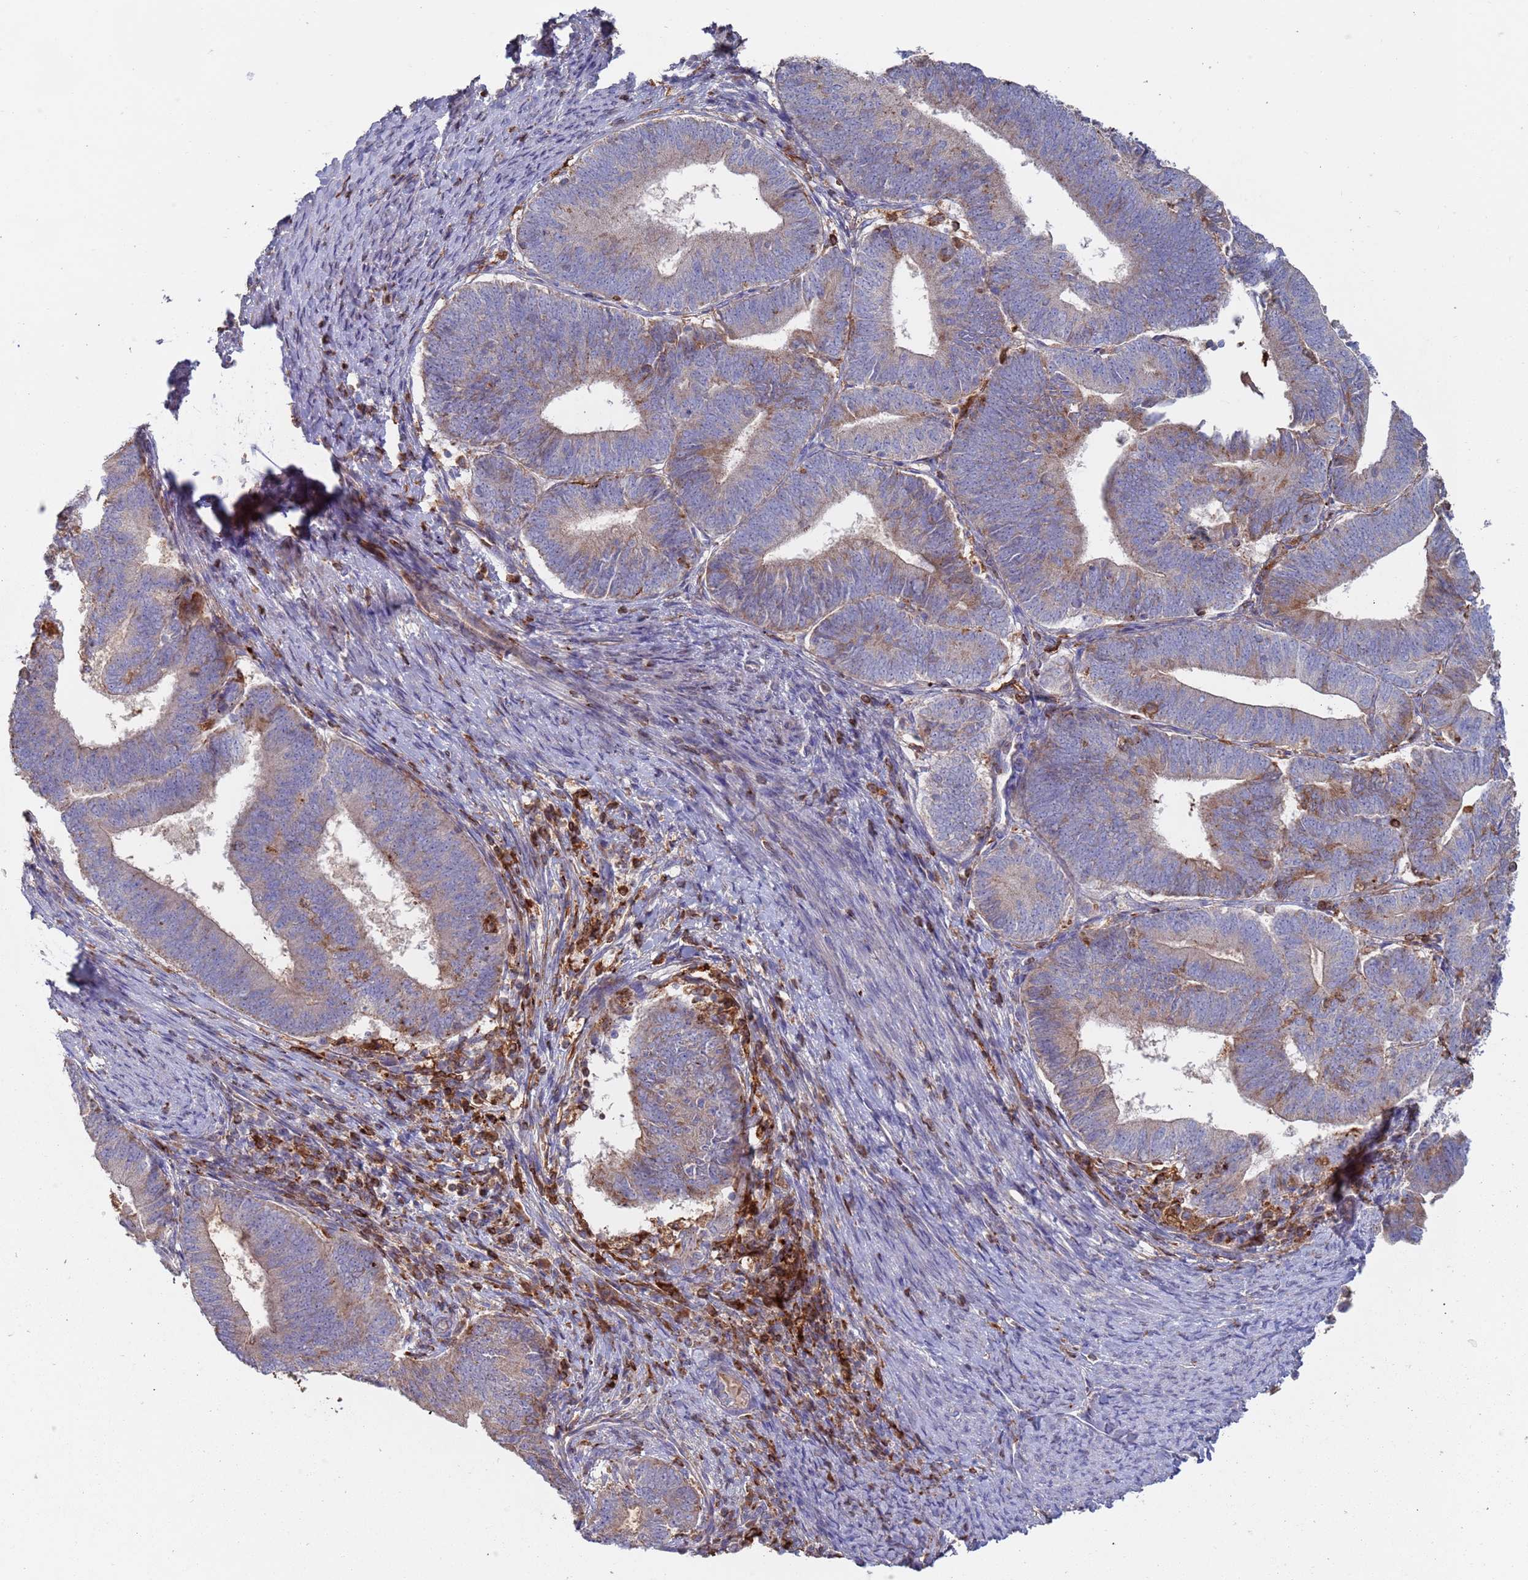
{"staining": {"intensity": "weak", "quantity": "25%-75%", "location": "cytoplasmic/membranous"}, "tissue": "endometrial cancer", "cell_type": "Tumor cells", "image_type": "cancer", "snomed": [{"axis": "morphology", "description": "Adenocarcinoma, NOS"}, {"axis": "topography", "description": "Endometrium"}], "caption": "Approximately 25%-75% of tumor cells in human adenocarcinoma (endometrial) exhibit weak cytoplasmic/membranous protein expression as visualized by brown immunohistochemical staining.", "gene": "MALRD1", "patient": {"sex": "female", "age": 70}}